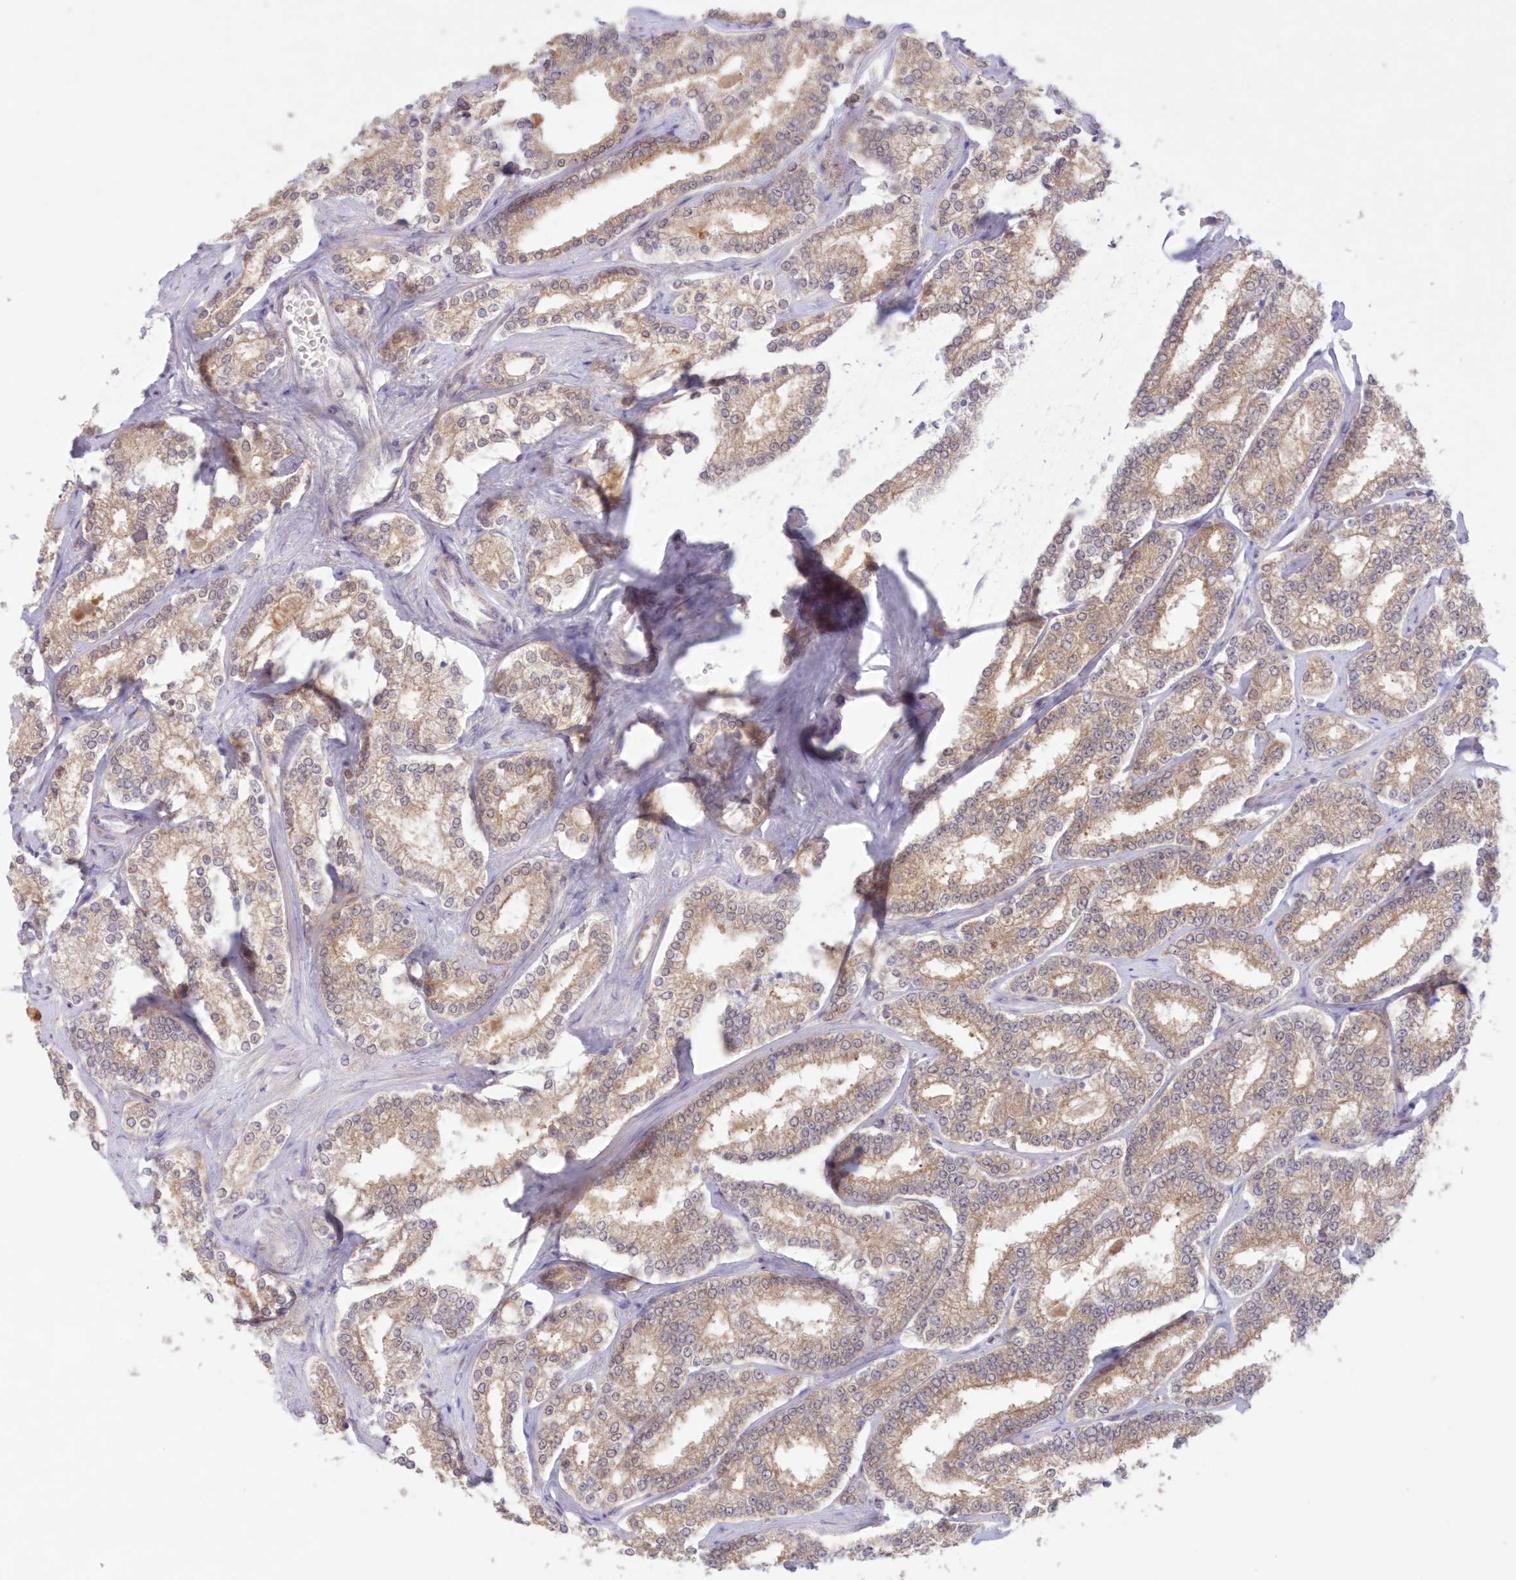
{"staining": {"intensity": "moderate", "quantity": "25%-75%", "location": "cytoplasmic/membranous"}, "tissue": "prostate cancer", "cell_type": "Tumor cells", "image_type": "cancer", "snomed": [{"axis": "morphology", "description": "Normal tissue, NOS"}, {"axis": "morphology", "description": "Adenocarcinoma, High grade"}, {"axis": "topography", "description": "Prostate"}], "caption": "A high-resolution image shows immunohistochemistry (IHC) staining of prostate high-grade adenocarcinoma, which reveals moderate cytoplasmic/membranous staining in approximately 25%-75% of tumor cells.", "gene": "RNPEP", "patient": {"sex": "male", "age": 83}}